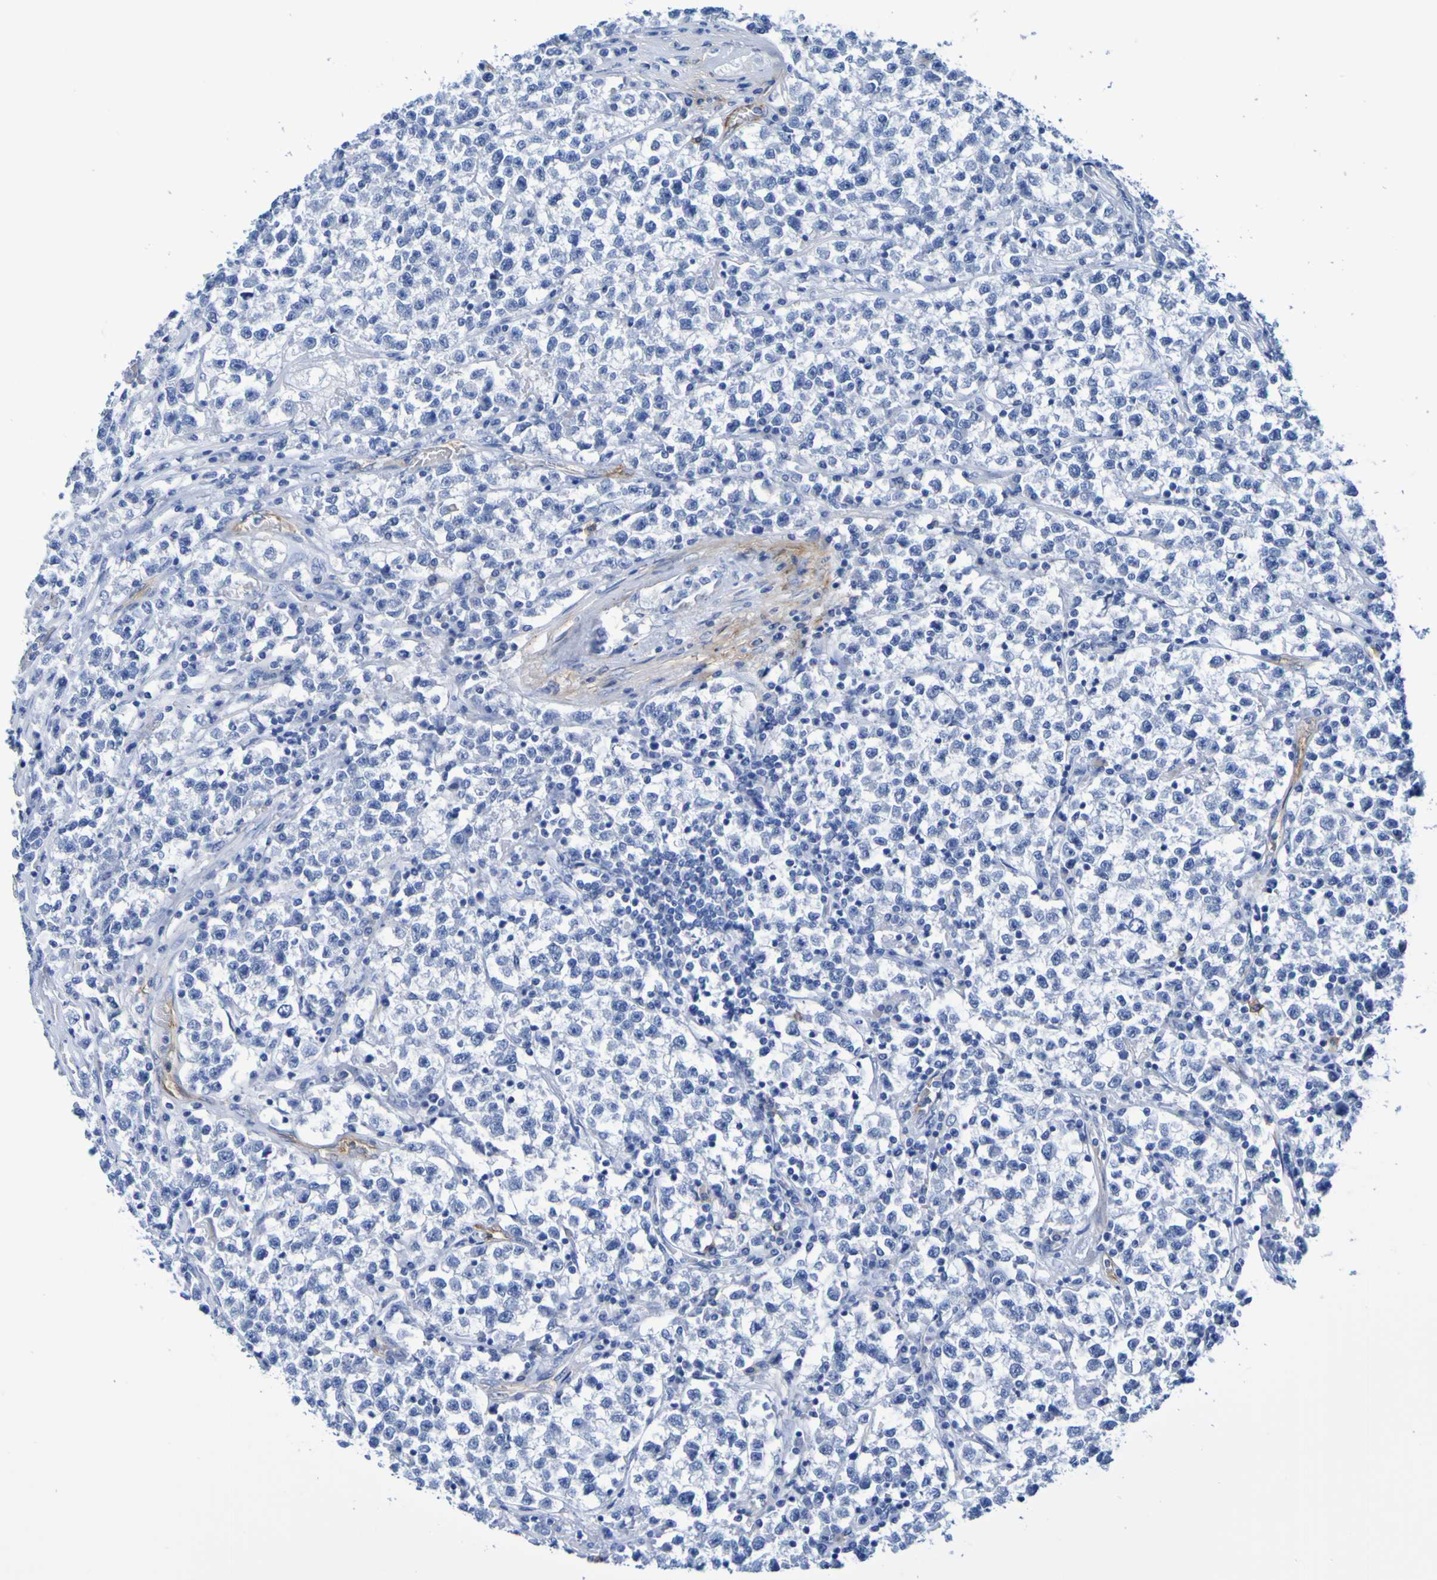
{"staining": {"intensity": "negative", "quantity": "none", "location": "none"}, "tissue": "testis cancer", "cell_type": "Tumor cells", "image_type": "cancer", "snomed": [{"axis": "morphology", "description": "Seminoma, NOS"}, {"axis": "topography", "description": "Testis"}], "caption": "This is an IHC photomicrograph of human testis cancer. There is no expression in tumor cells.", "gene": "DPEP1", "patient": {"sex": "male", "age": 22}}